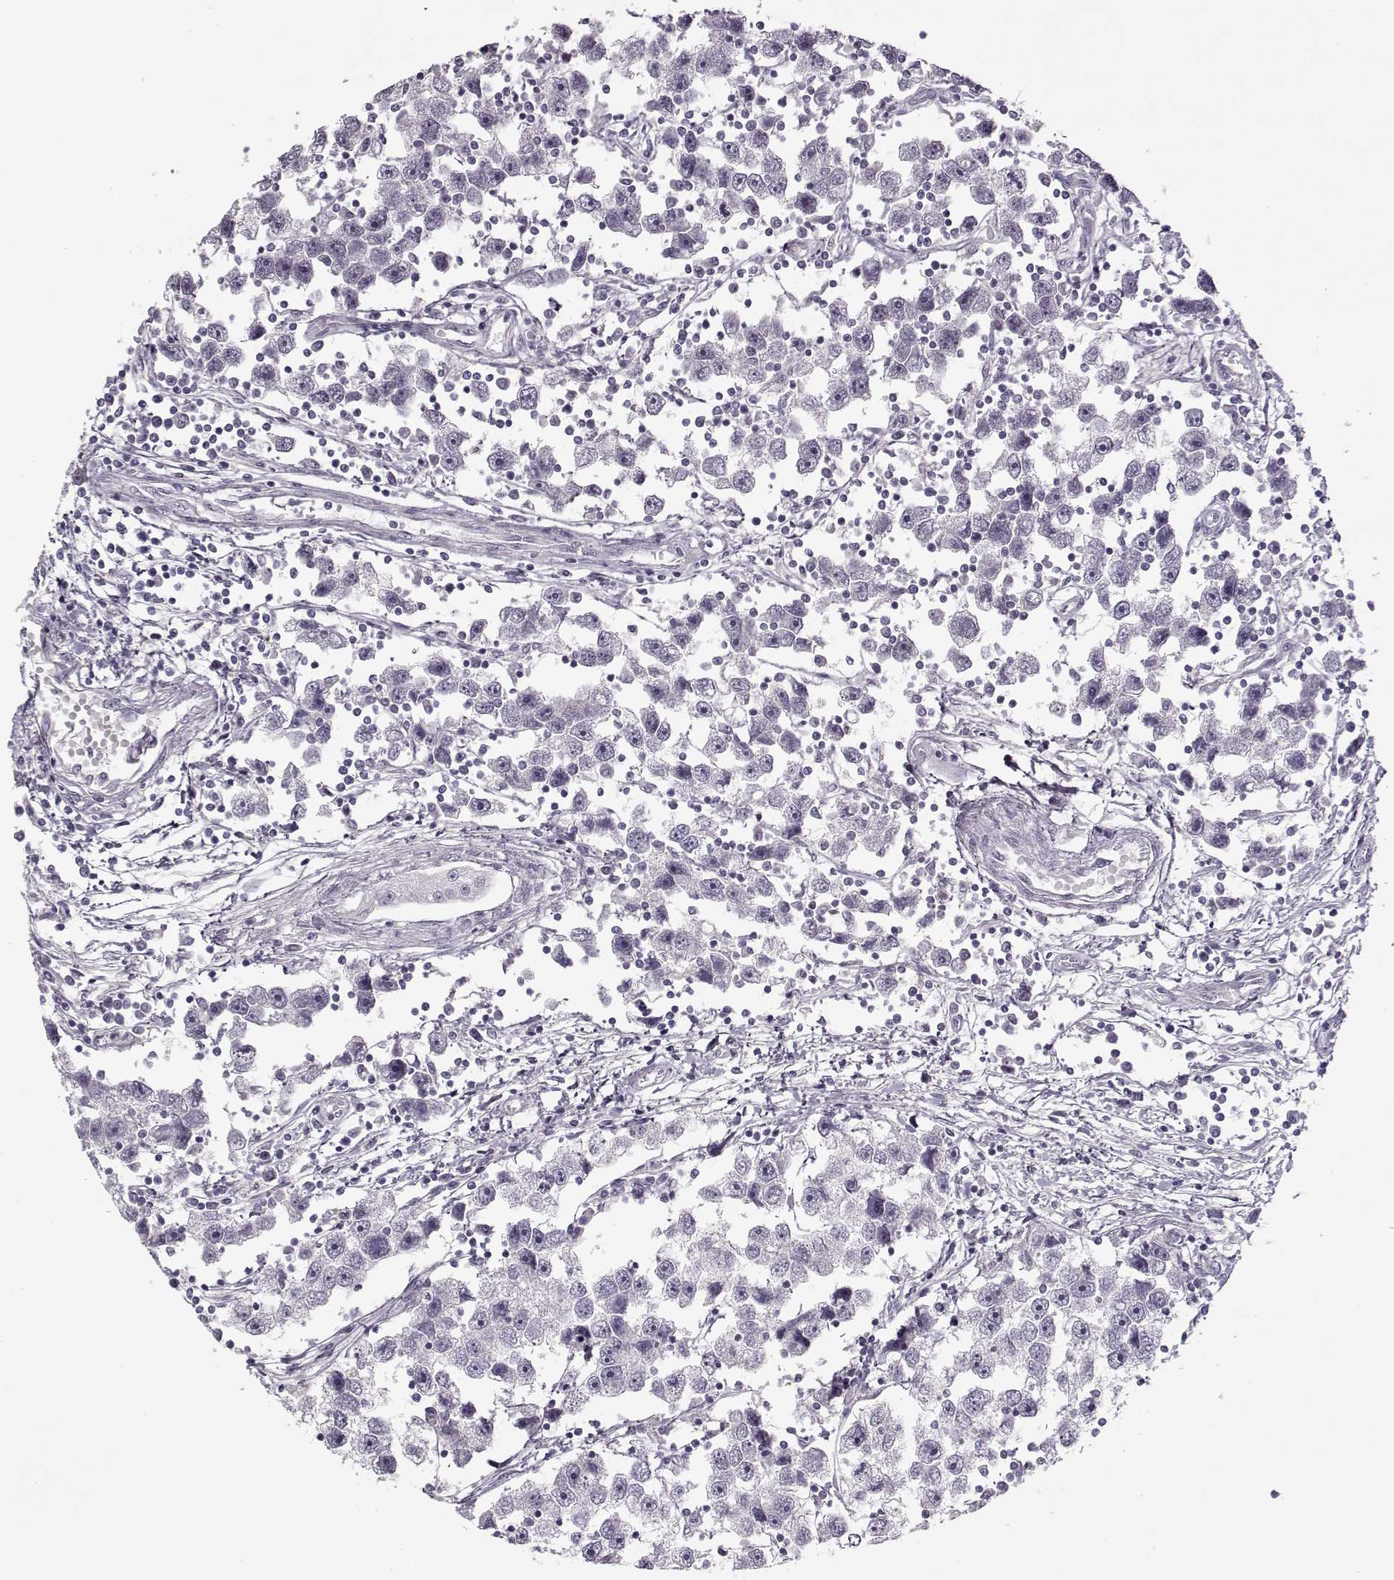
{"staining": {"intensity": "negative", "quantity": "none", "location": "none"}, "tissue": "testis cancer", "cell_type": "Tumor cells", "image_type": "cancer", "snomed": [{"axis": "morphology", "description": "Seminoma, NOS"}, {"axis": "topography", "description": "Testis"}], "caption": "Immunohistochemical staining of testis cancer (seminoma) displays no significant positivity in tumor cells.", "gene": "PNMT", "patient": {"sex": "male", "age": 30}}